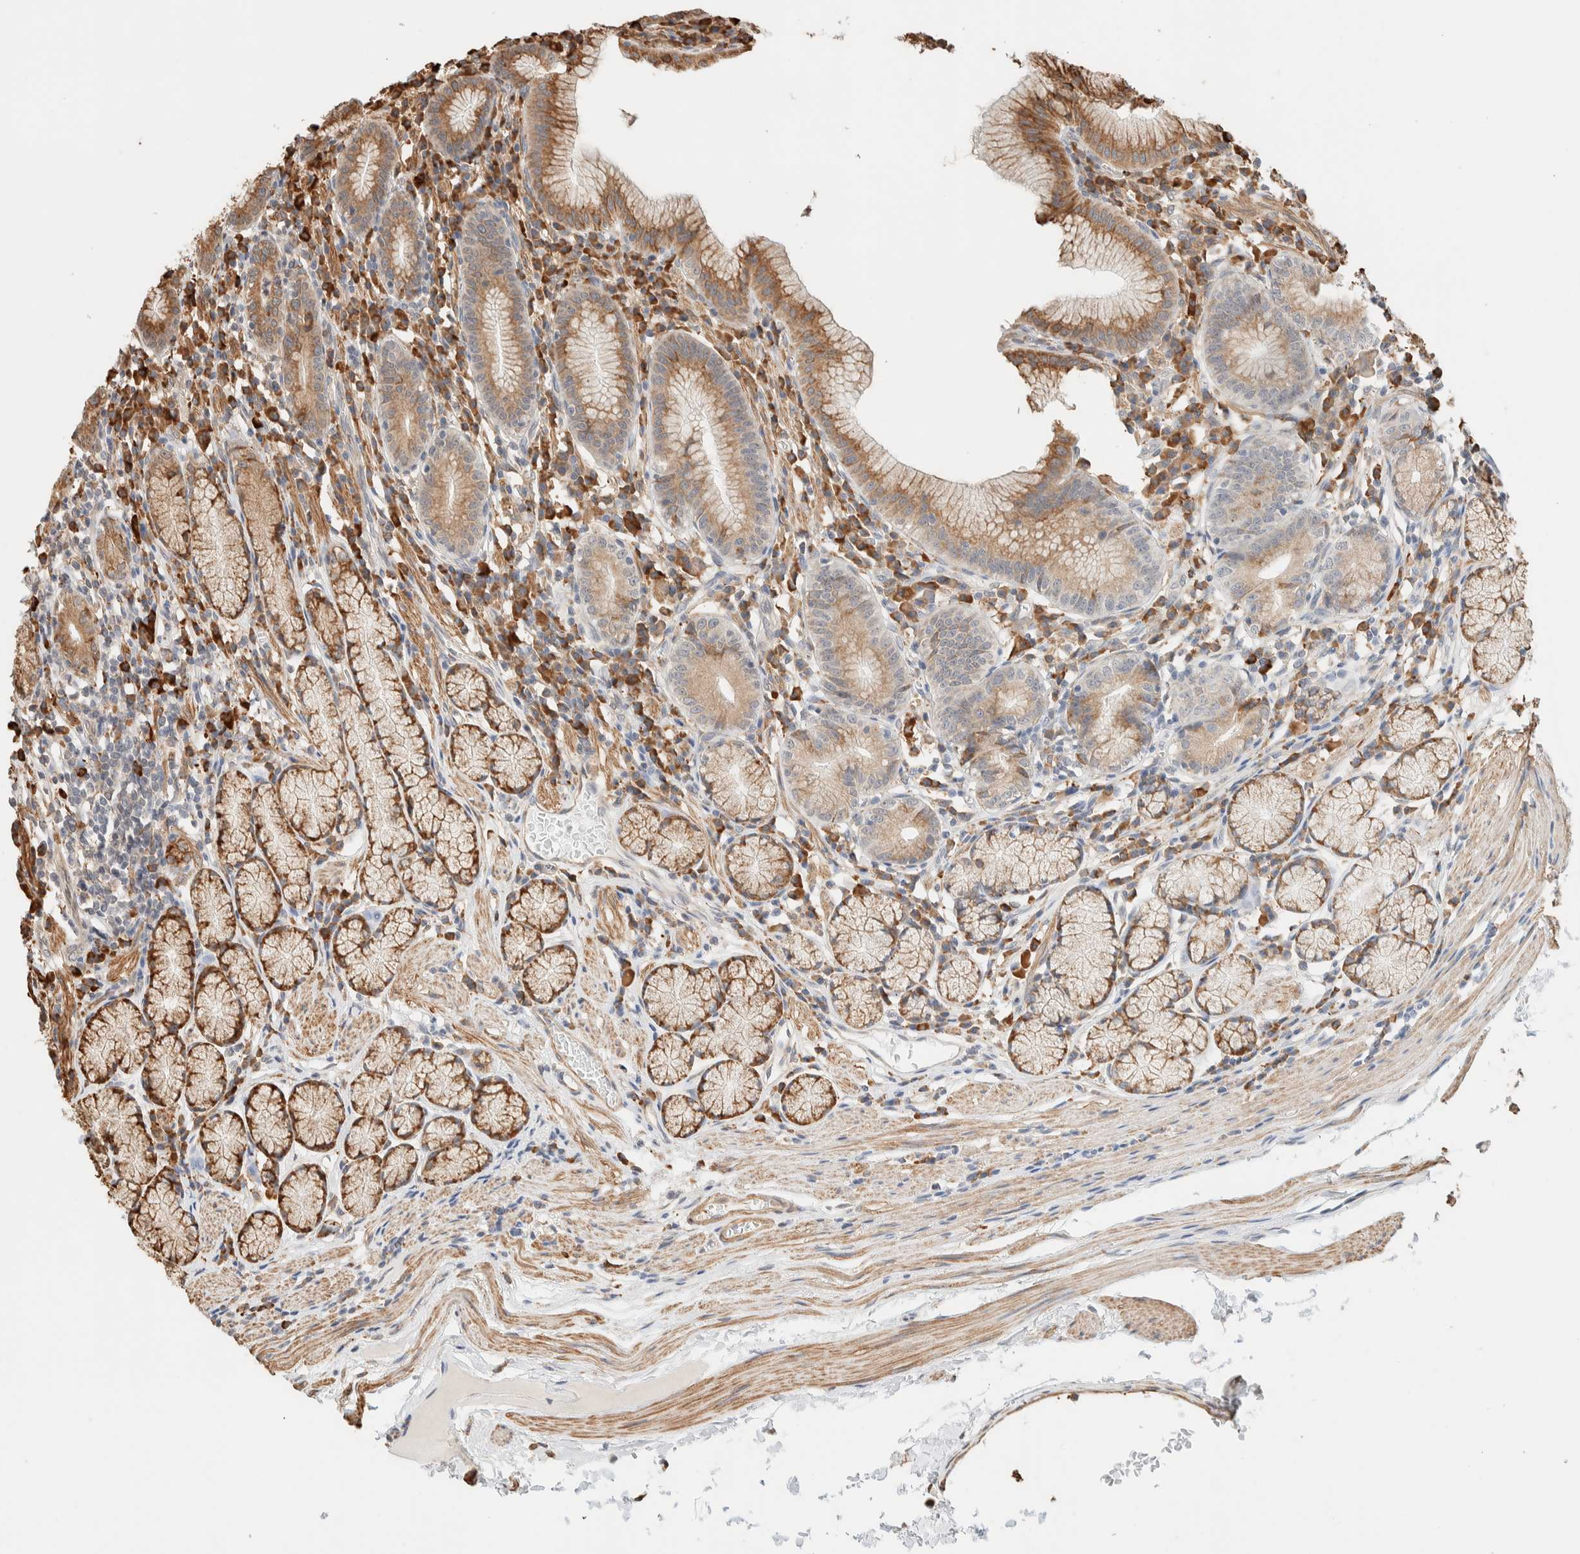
{"staining": {"intensity": "moderate", "quantity": ">75%", "location": "cytoplasmic/membranous"}, "tissue": "stomach", "cell_type": "Glandular cells", "image_type": "normal", "snomed": [{"axis": "morphology", "description": "Normal tissue, NOS"}, {"axis": "topography", "description": "Stomach"}], "caption": "The image shows a brown stain indicating the presence of a protein in the cytoplasmic/membranous of glandular cells in stomach. (brown staining indicates protein expression, while blue staining denotes nuclei).", "gene": "INTS1", "patient": {"sex": "male", "age": 55}}